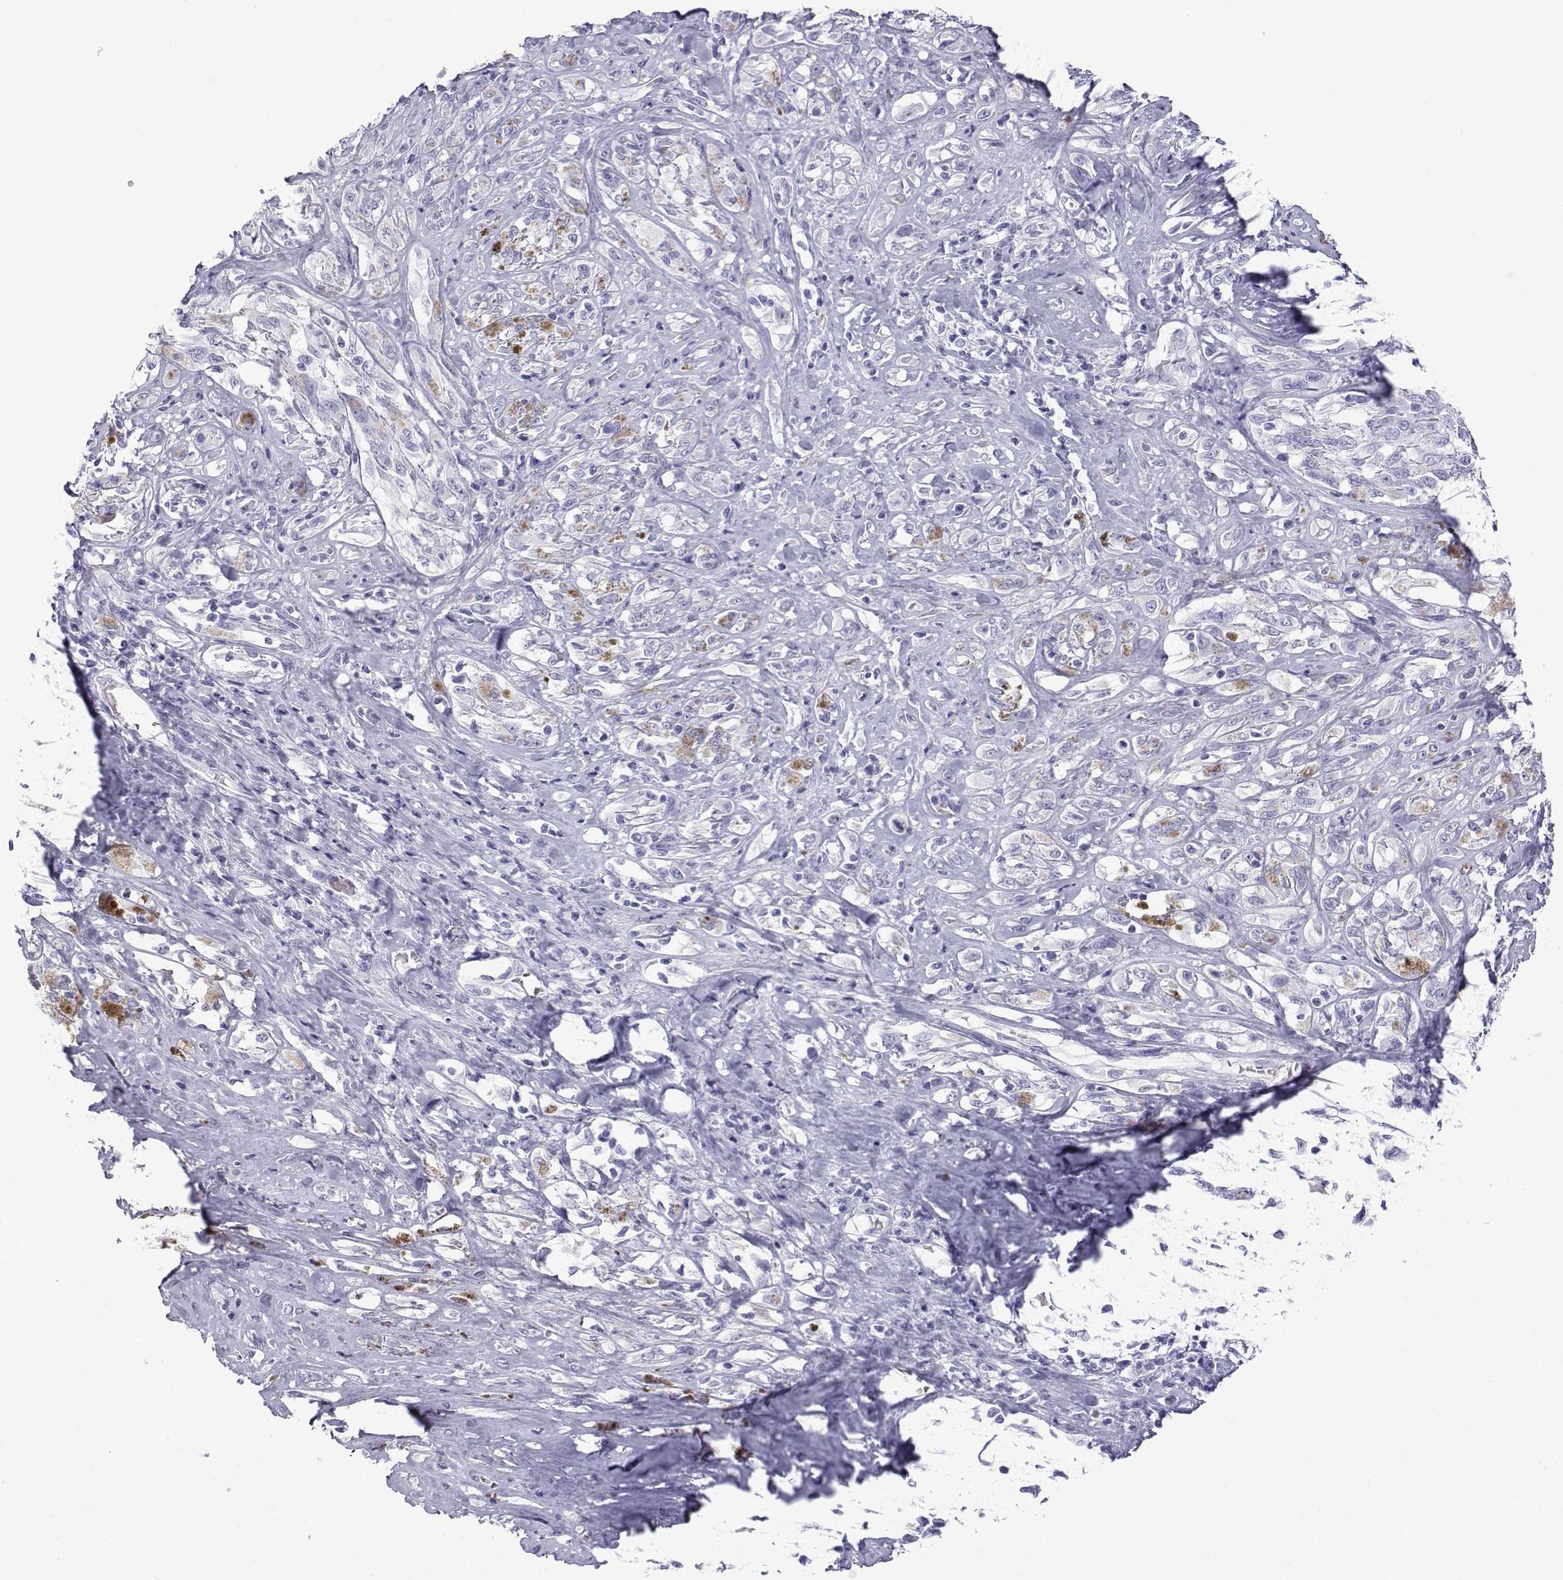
{"staining": {"intensity": "negative", "quantity": "none", "location": "none"}, "tissue": "melanoma", "cell_type": "Tumor cells", "image_type": "cancer", "snomed": [{"axis": "morphology", "description": "Malignant melanoma, NOS"}, {"axis": "topography", "description": "Skin"}], "caption": "There is no significant expression in tumor cells of melanoma.", "gene": "TRIM46", "patient": {"sex": "female", "age": 91}}